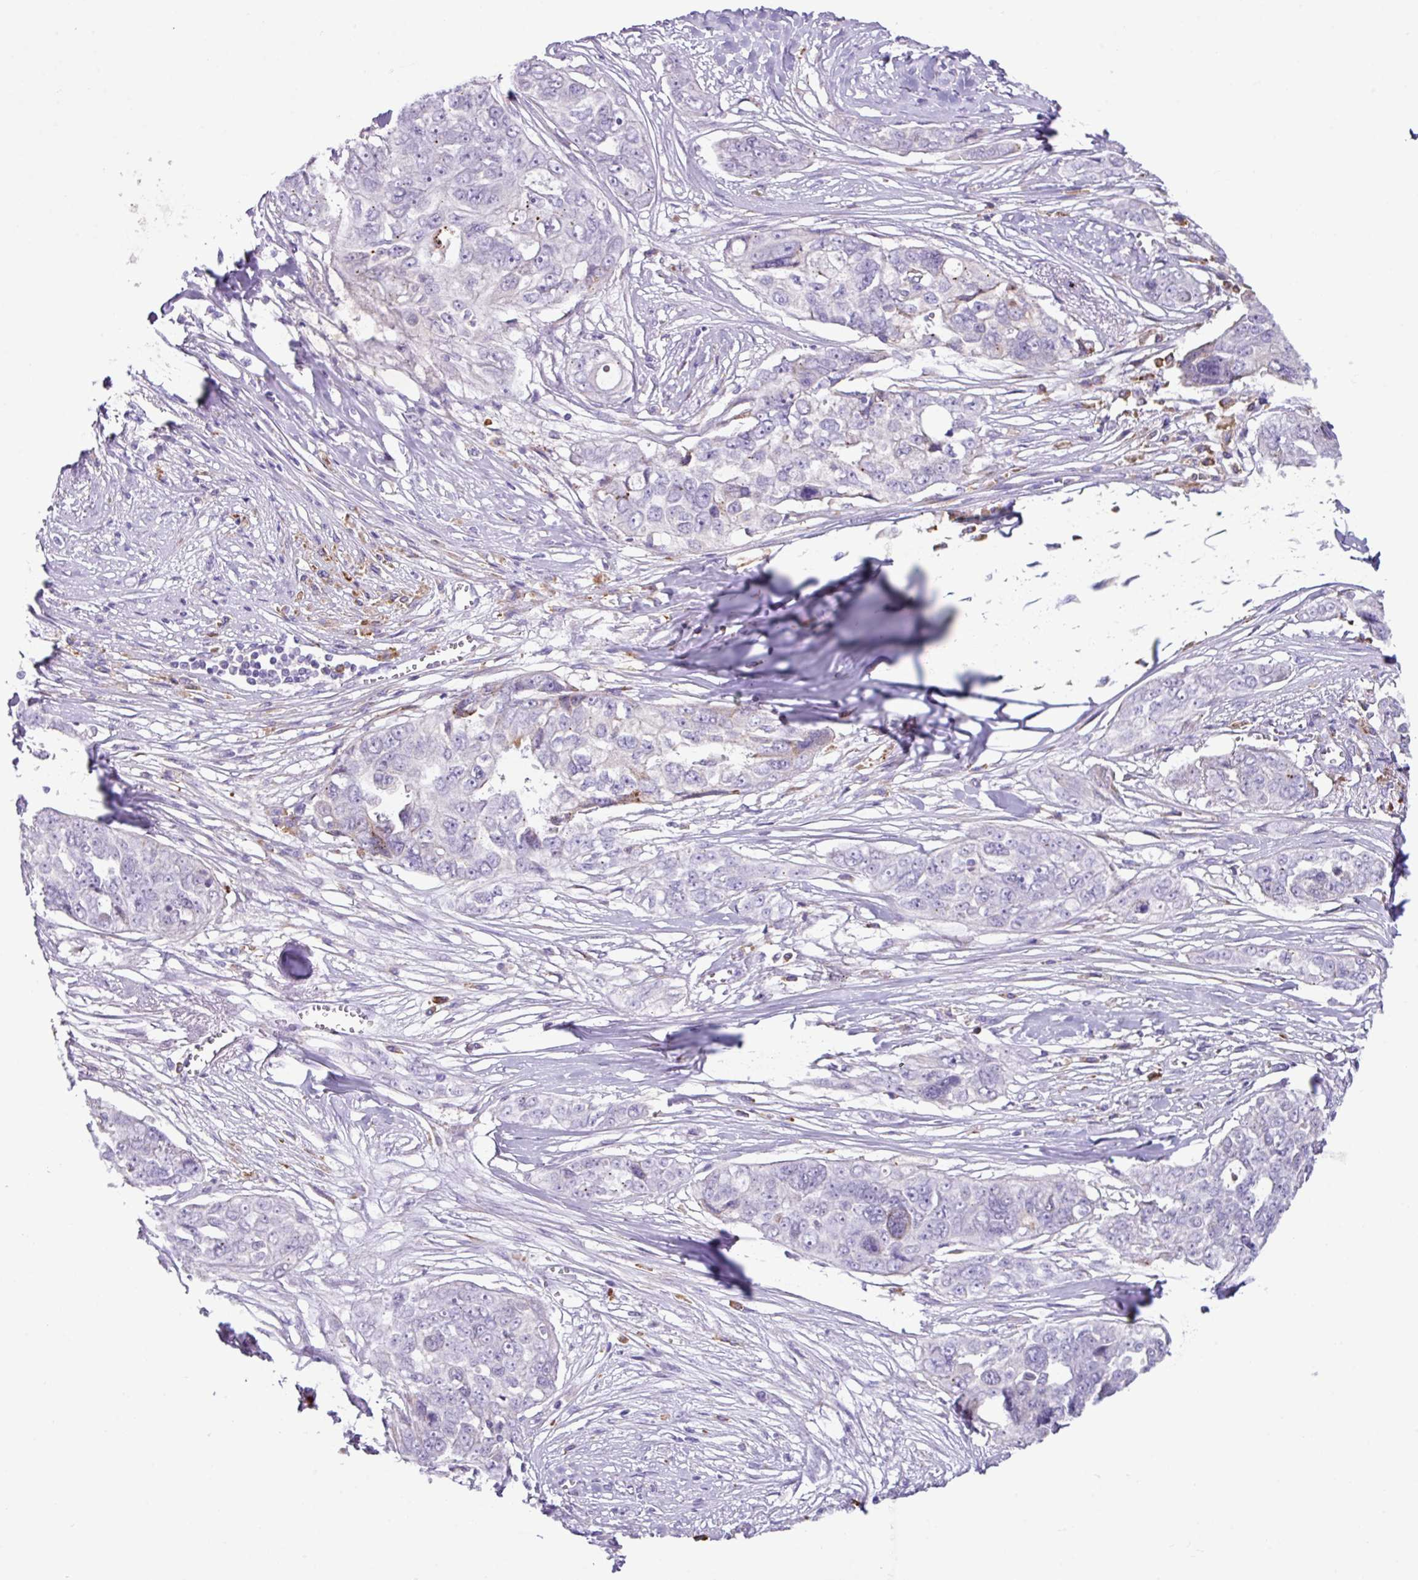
{"staining": {"intensity": "negative", "quantity": "none", "location": "none"}, "tissue": "ovarian cancer", "cell_type": "Tumor cells", "image_type": "cancer", "snomed": [{"axis": "morphology", "description": "Carcinoma, endometroid"}, {"axis": "topography", "description": "Ovary"}], "caption": "This is an immunohistochemistry histopathology image of human endometroid carcinoma (ovarian). There is no expression in tumor cells.", "gene": "RGS21", "patient": {"sex": "female", "age": 70}}